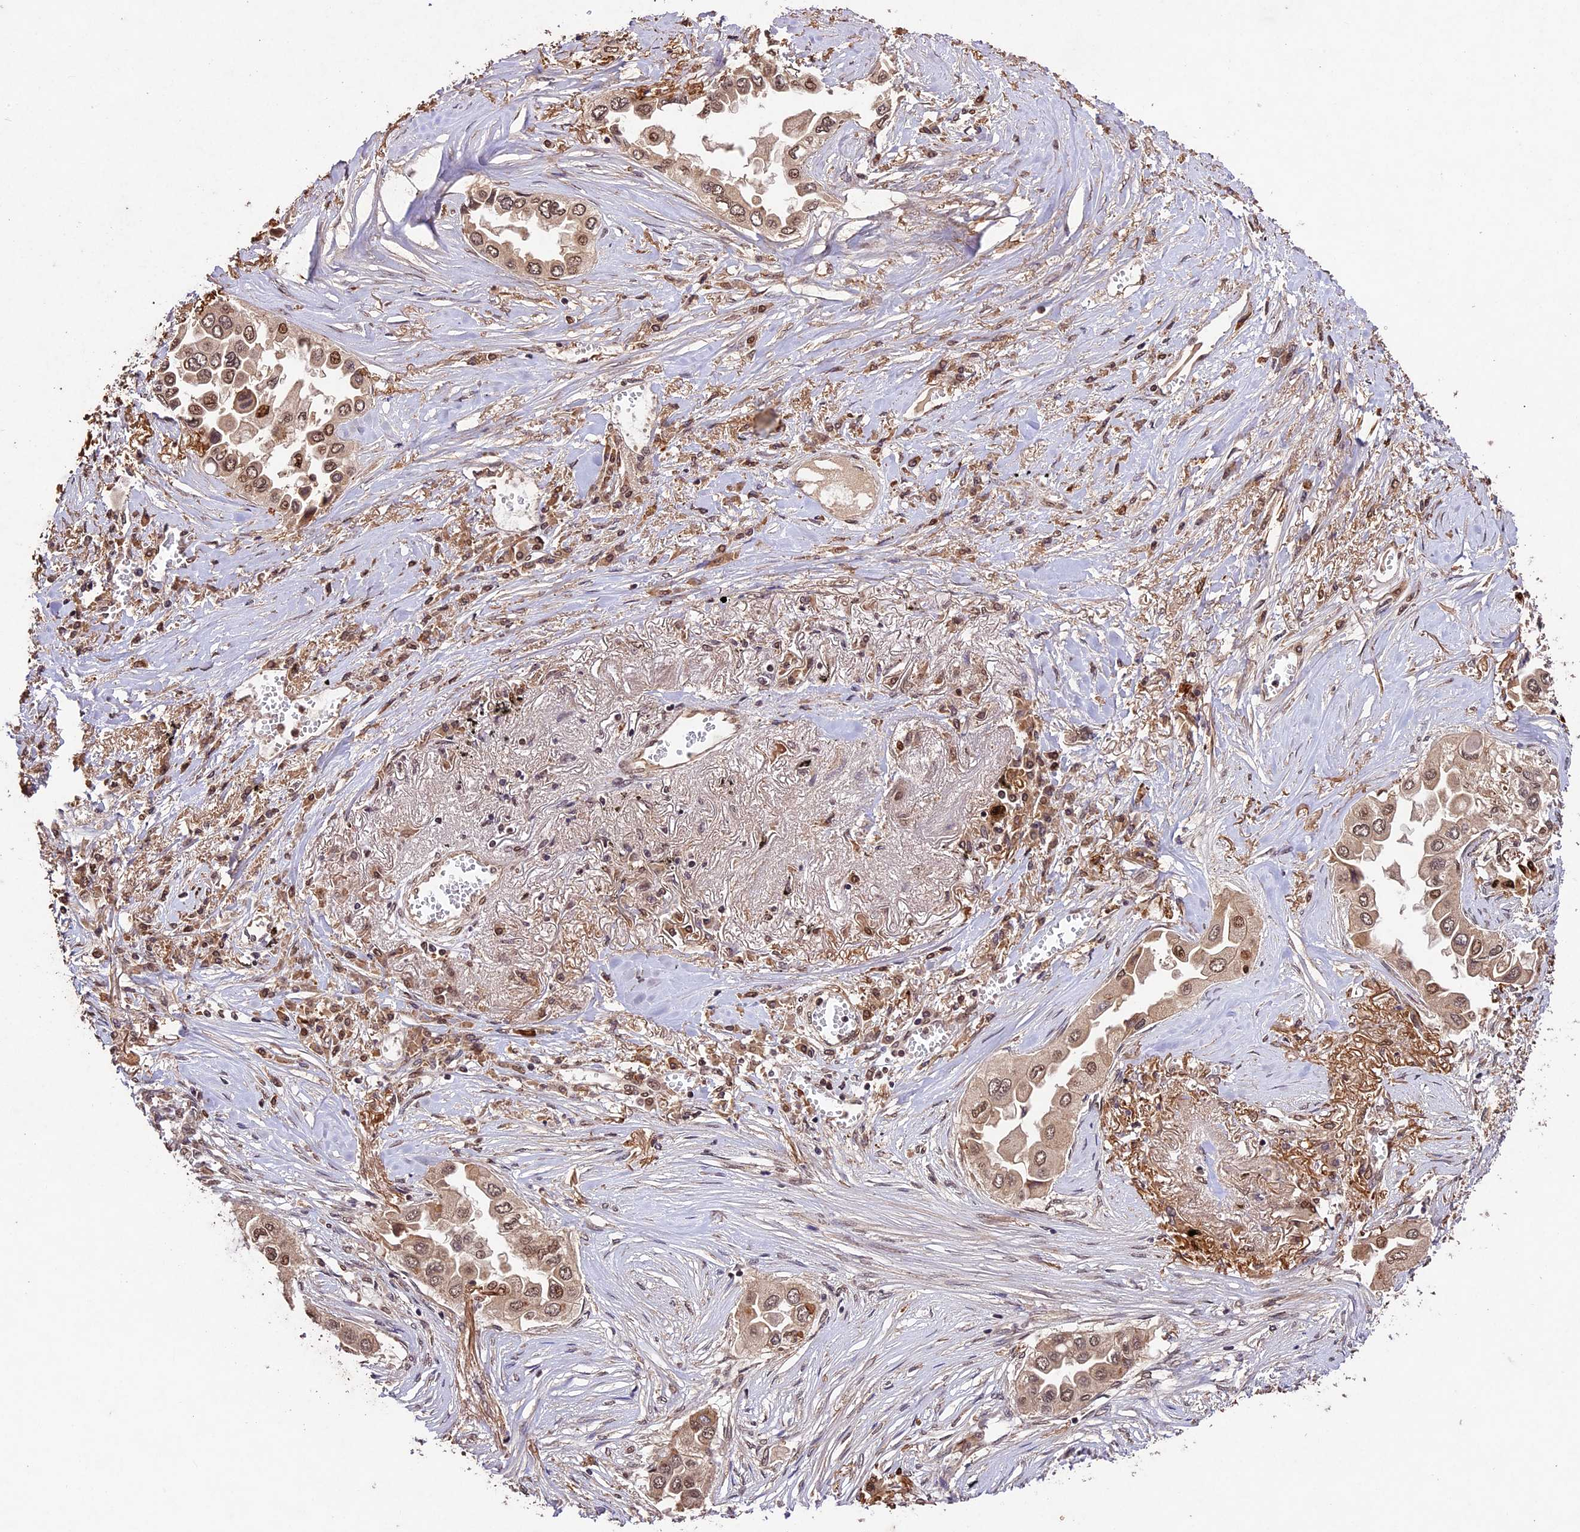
{"staining": {"intensity": "moderate", "quantity": ">75%", "location": "nuclear"}, "tissue": "lung cancer", "cell_type": "Tumor cells", "image_type": "cancer", "snomed": [{"axis": "morphology", "description": "Adenocarcinoma, NOS"}, {"axis": "topography", "description": "Lung"}], "caption": "Lung cancer was stained to show a protein in brown. There is medium levels of moderate nuclear positivity in about >75% of tumor cells. Using DAB (brown) and hematoxylin (blue) stains, captured at high magnification using brightfield microscopy.", "gene": "CDKN2AIP", "patient": {"sex": "female", "age": 76}}